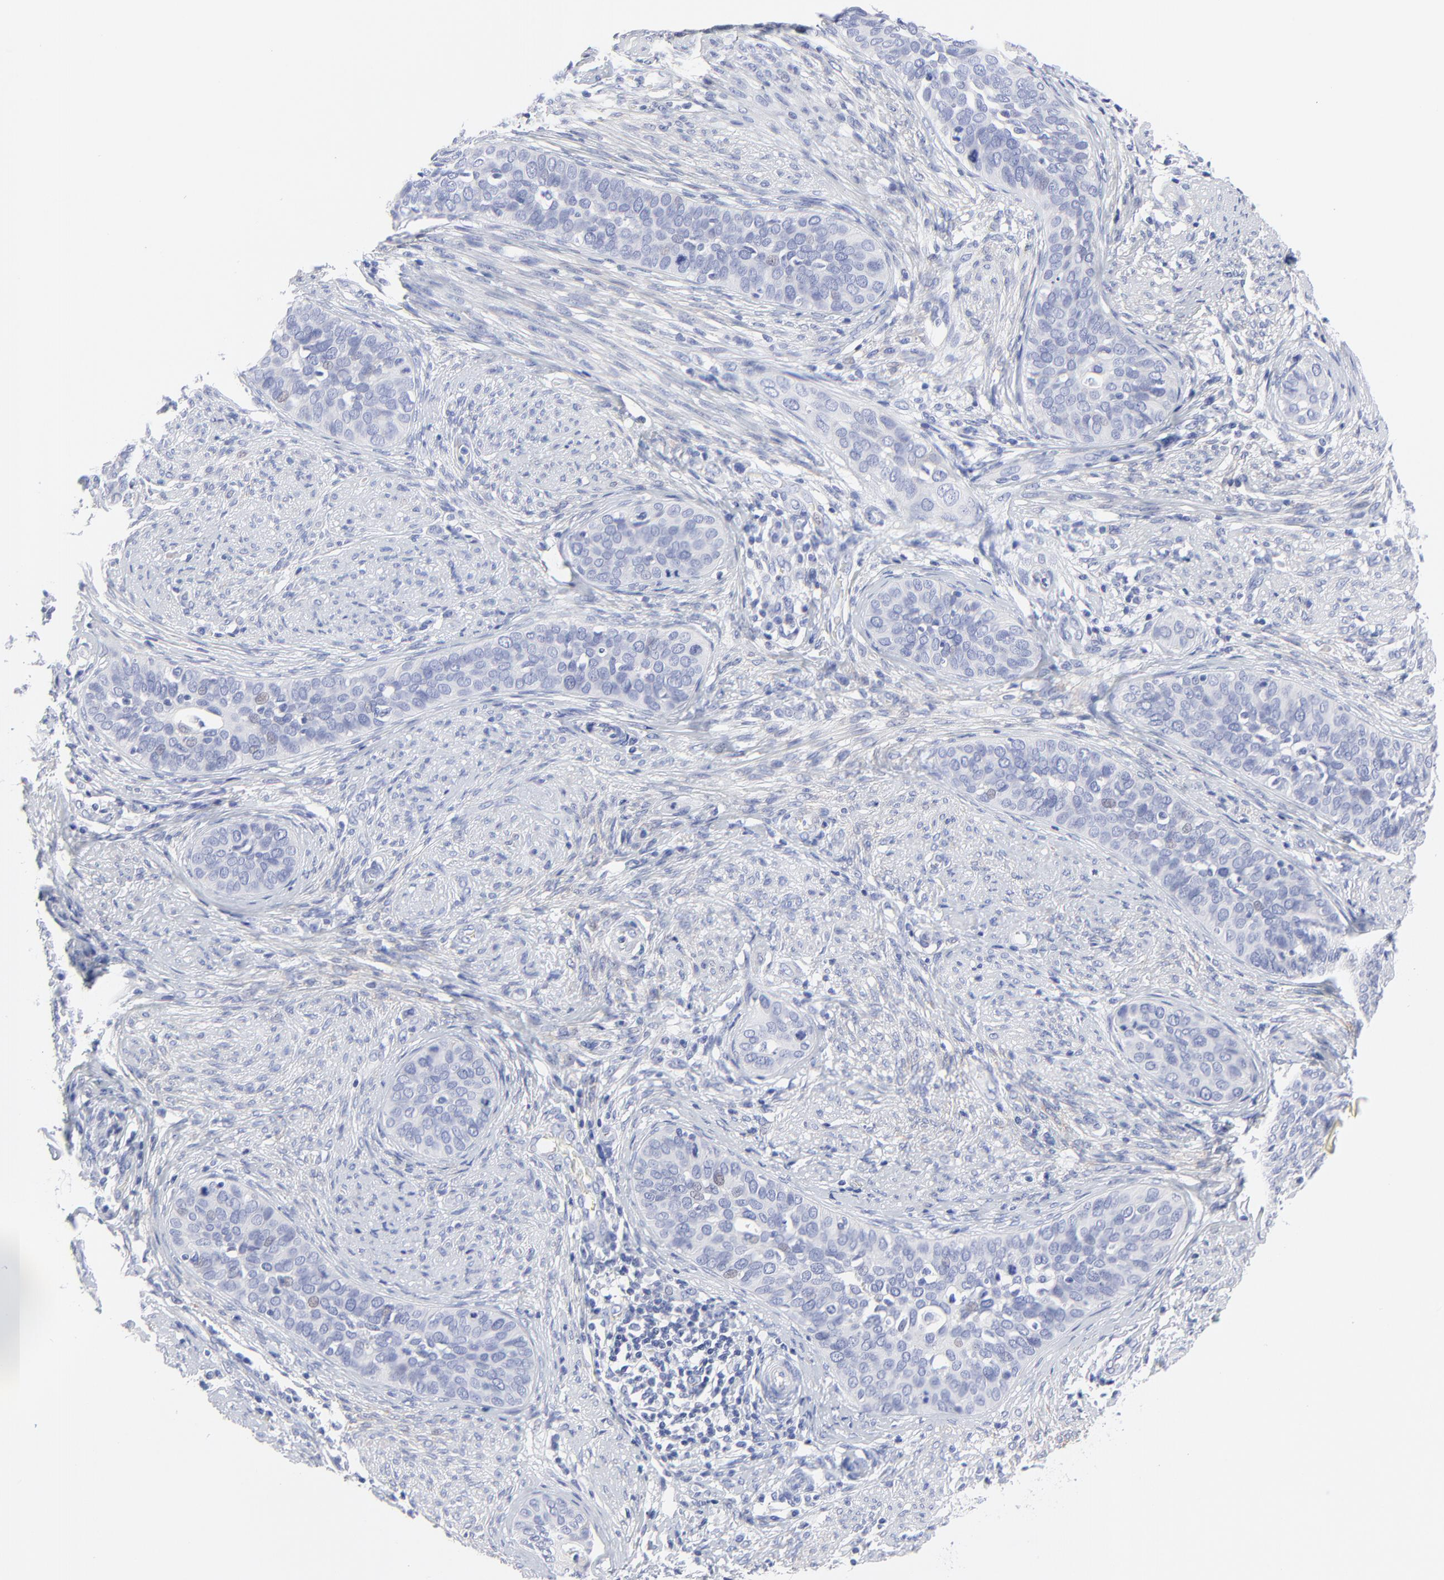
{"staining": {"intensity": "negative", "quantity": "none", "location": "none"}, "tissue": "cervical cancer", "cell_type": "Tumor cells", "image_type": "cancer", "snomed": [{"axis": "morphology", "description": "Squamous cell carcinoma, NOS"}, {"axis": "topography", "description": "Cervix"}], "caption": "The photomicrograph shows no staining of tumor cells in cervical squamous cell carcinoma.", "gene": "PSD3", "patient": {"sex": "female", "age": 31}}